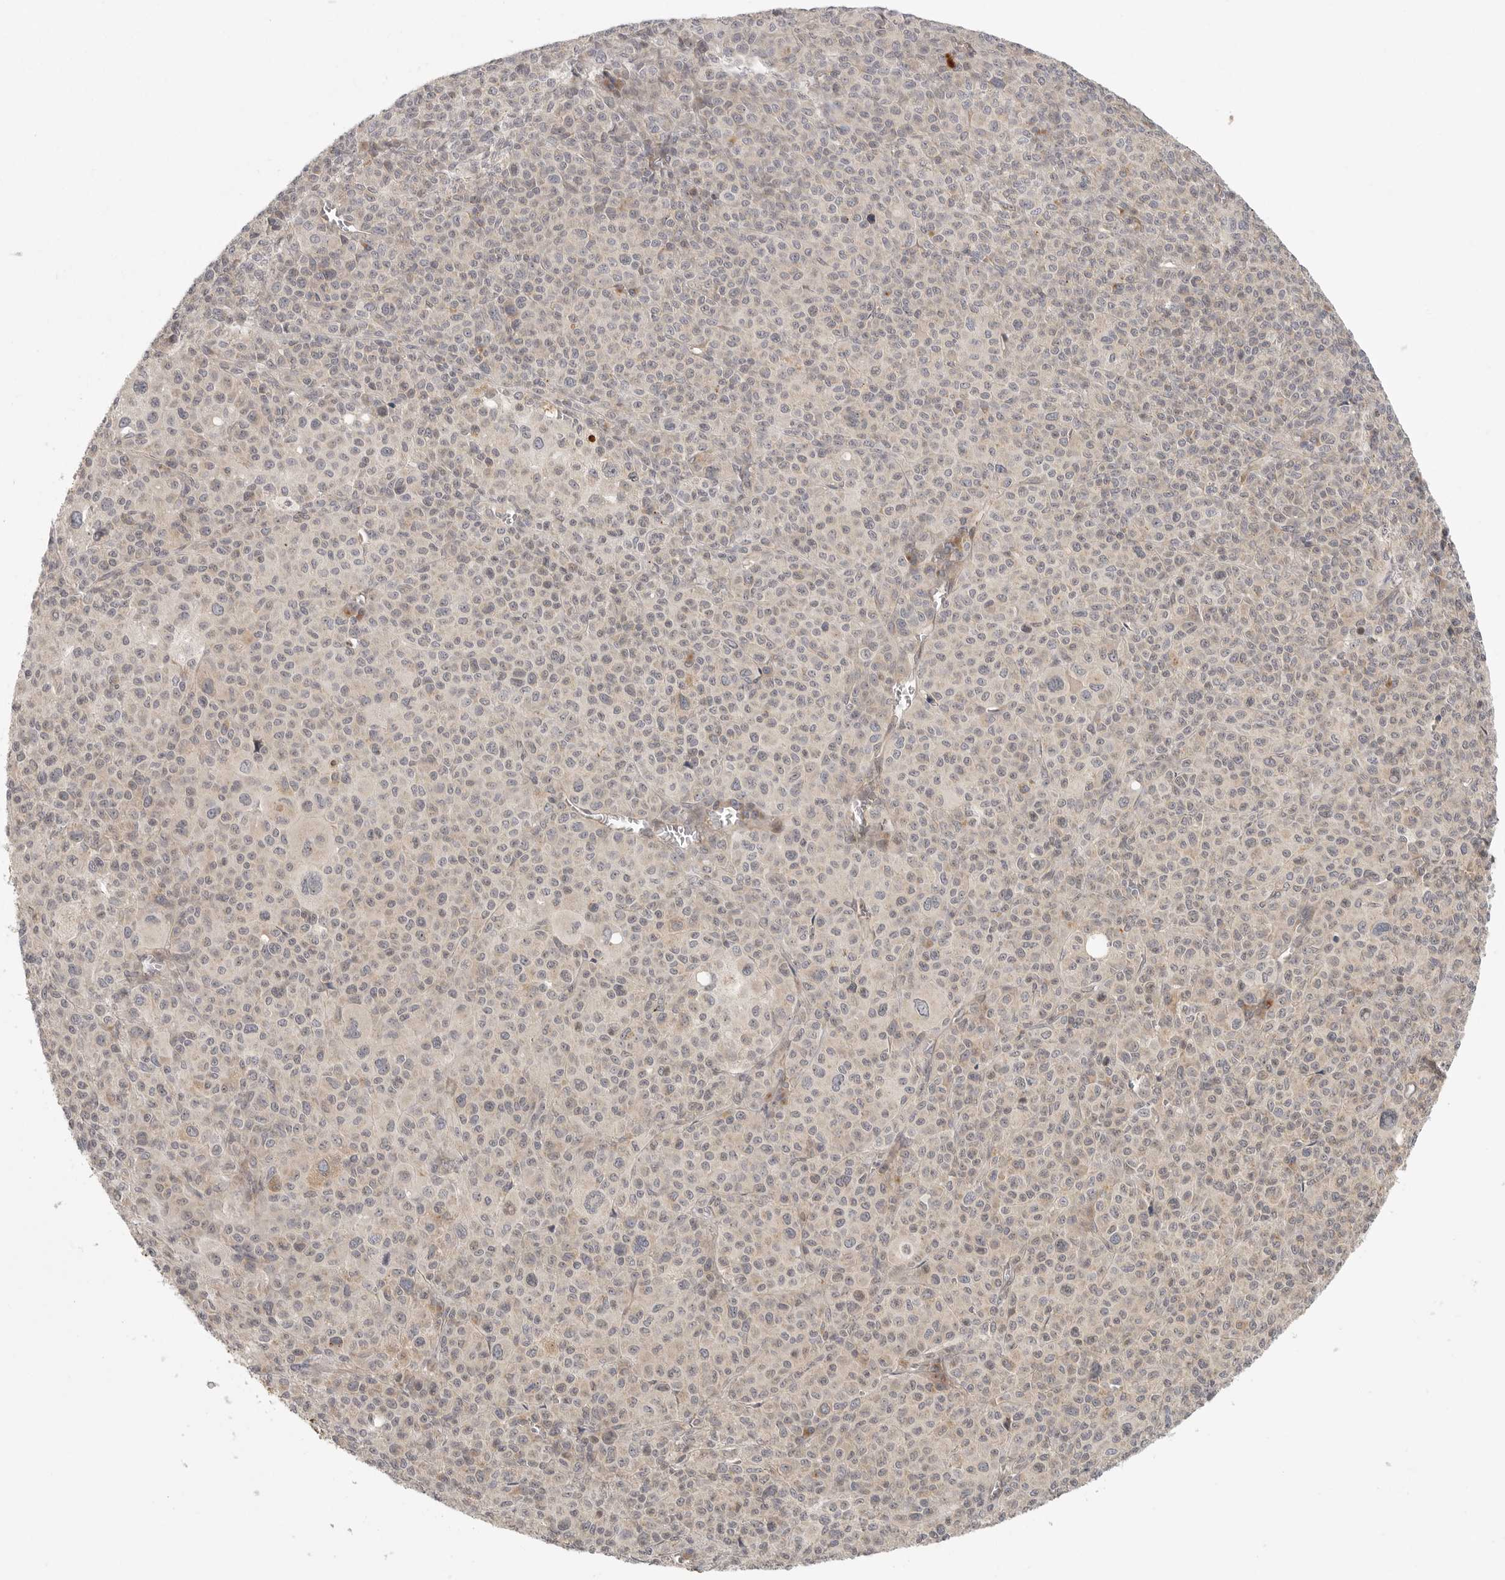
{"staining": {"intensity": "negative", "quantity": "none", "location": "none"}, "tissue": "melanoma", "cell_type": "Tumor cells", "image_type": "cancer", "snomed": [{"axis": "morphology", "description": "Malignant melanoma, Metastatic site"}, {"axis": "topography", "description": "Skin"}], "caption": "Malignant melanoma (metastatic site) was stained to show a protein in brown. There is no significant staining in tumor cells.", "gene": "CCPG1", "patient": {"sex": "female", "age": 74}}